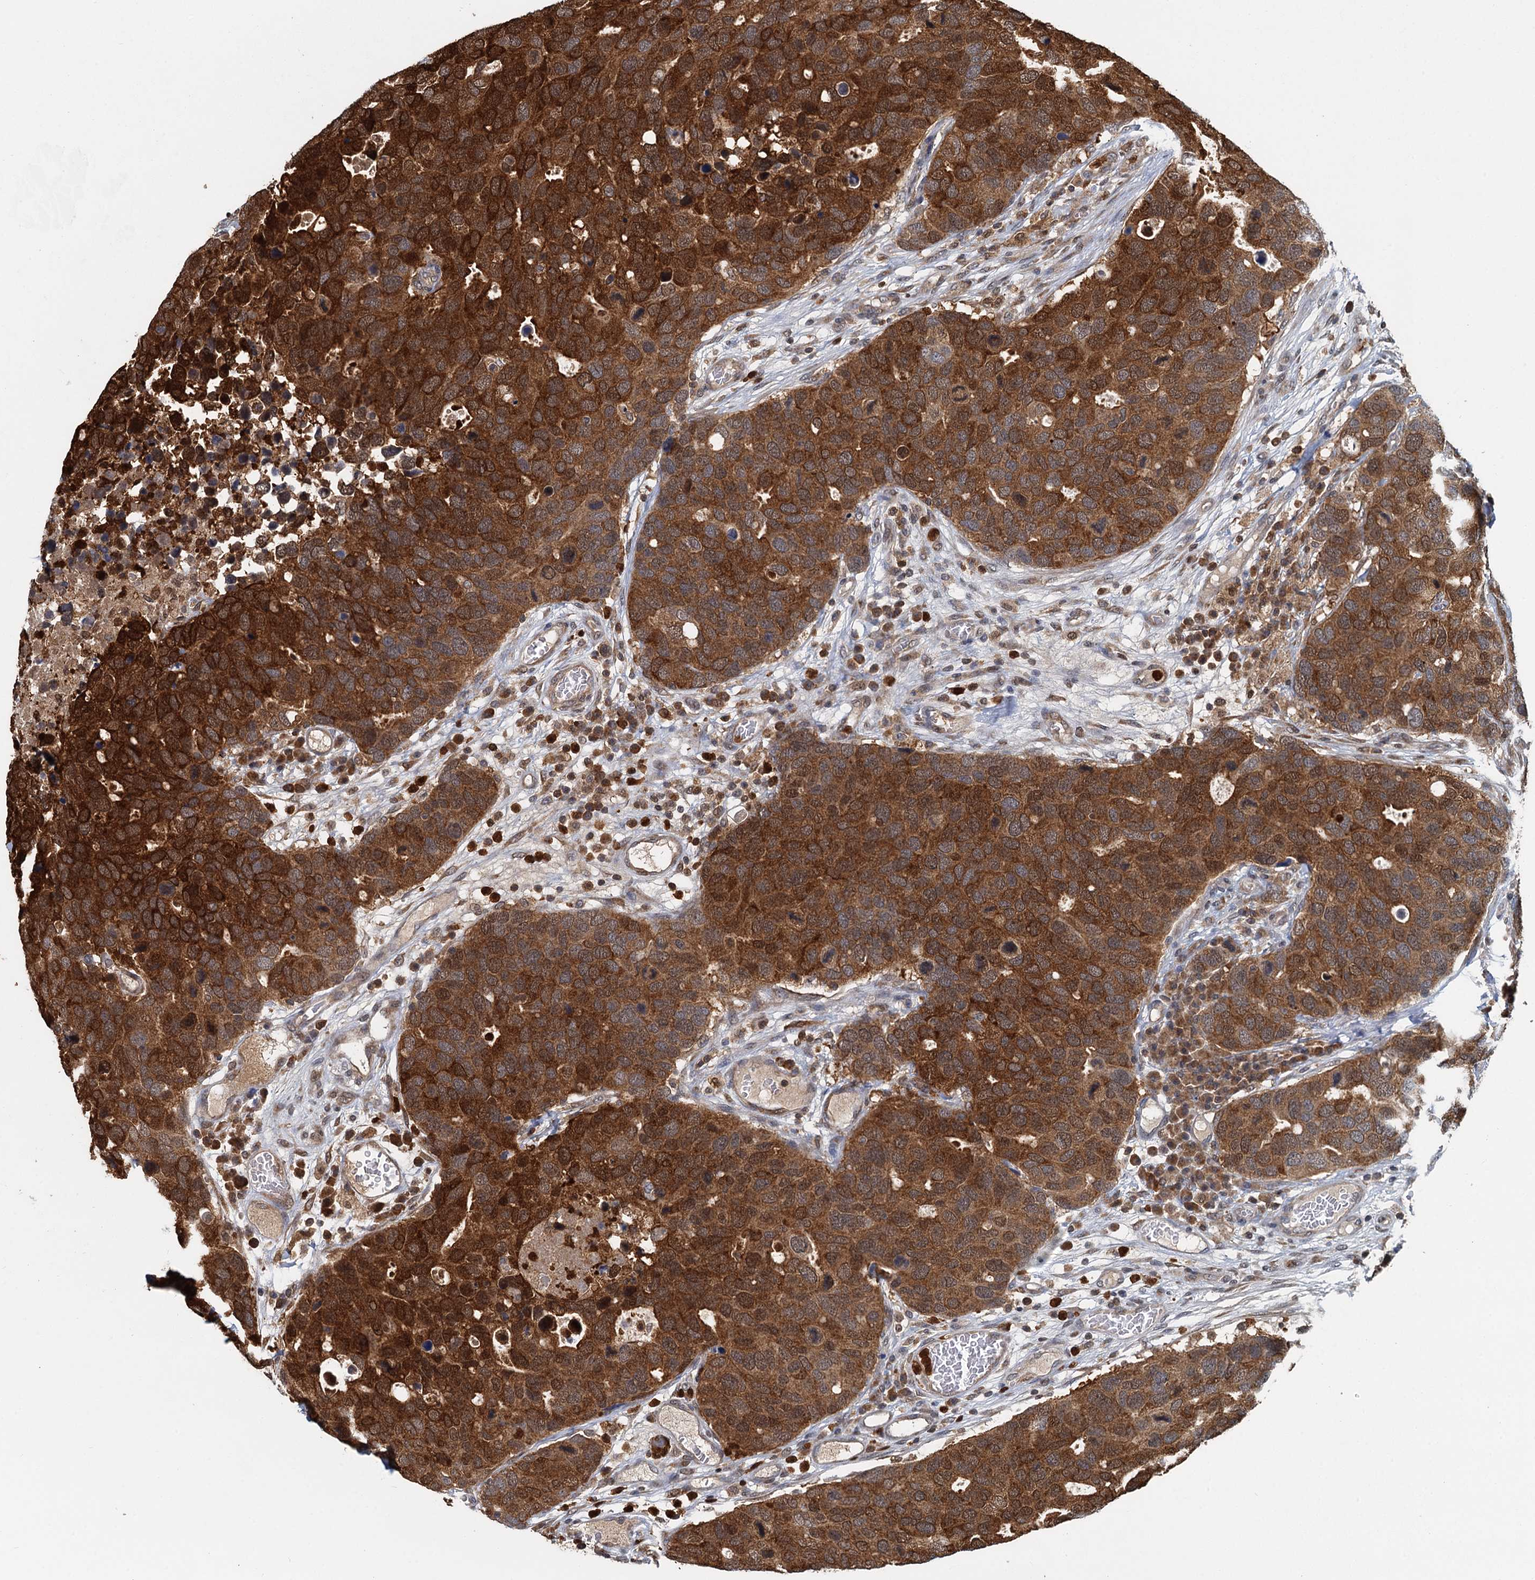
{"staining": {"intensity": "strong", "quantity": ">75%", "location": "cytoplasmic/membranous"}, "tissue": "breast cancer", "cell_type": "Tumor cells", "image_type": "cancer", "snomed": [{"axis": "morphology", "description": "Duct carcinoma"}, {"axis": "topography", "description": "Breast"}], "caption": "IHC (DAB) staining of human breast cancer (infiltrating ductal carcinoma) displays strong cytoplasmic/membranous protein expression in about >75% of tumor cells.", "gene": "GPI", "patient": {"sex": "female", "age": 83}}